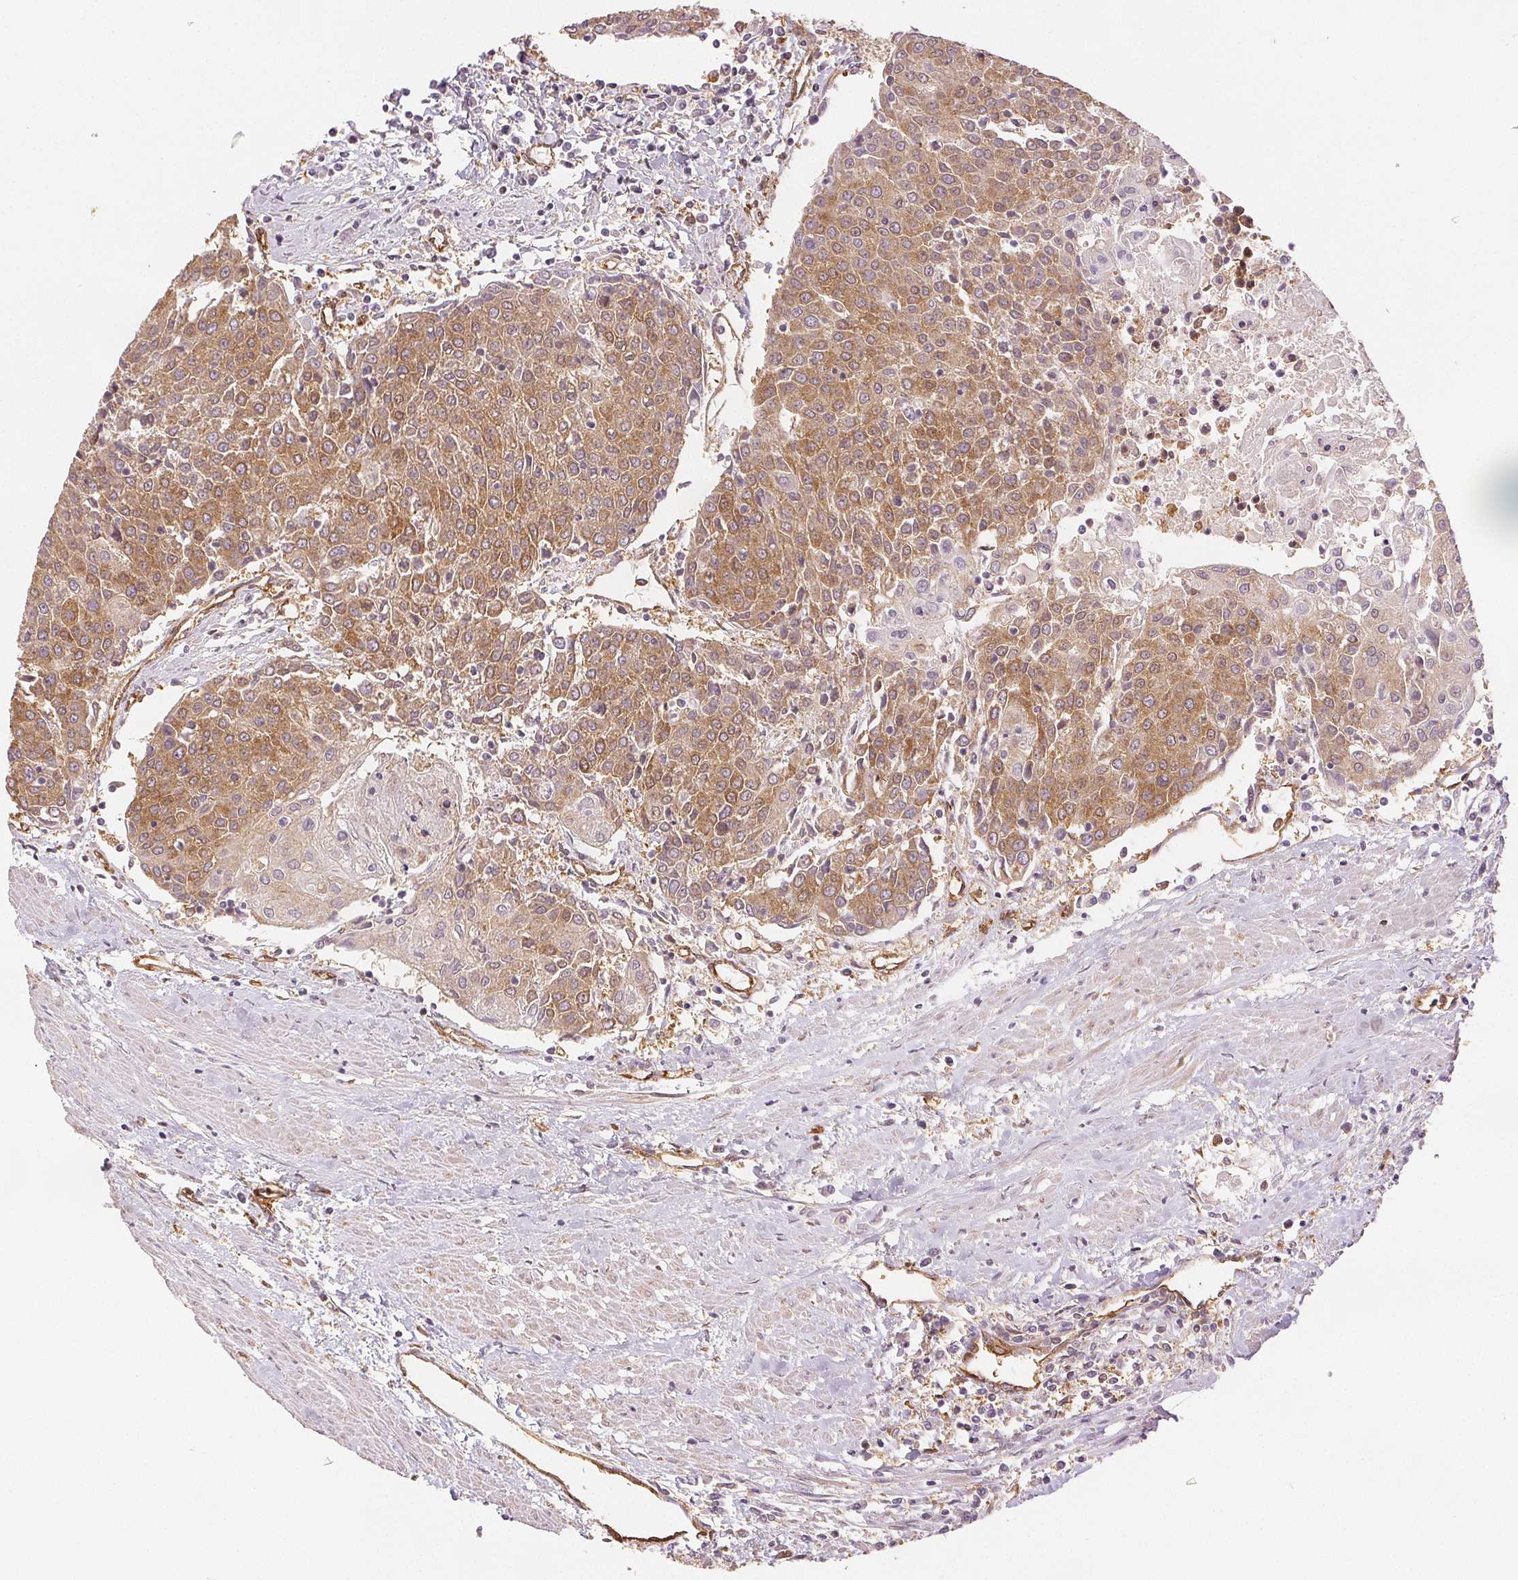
{"staining": {"intensity": "moderate", "quantity": ">75%", "location": "cytoplasmic/membranous"}, "tissue": "urothelial cancer", "cell_type": "Tumor cells", "image_type": "cancer", "snomed": [{"axis": "morphology", "description": "Urothelial carcinoma, High grade"}, {"axis": "topography", "description": "Urinary bladder"}], "caption": "Immunohistochemical staining of human urothelial carcinoma (high-grade) exhibits moderate cytoplasmic/membranous protein staining in about >75% of tumor cells. (DAB IHC, brown staining for protein, blue staining for nuclei).", "gene": "DIAPH2", "patient": {"sex": "female", "age": 85}}